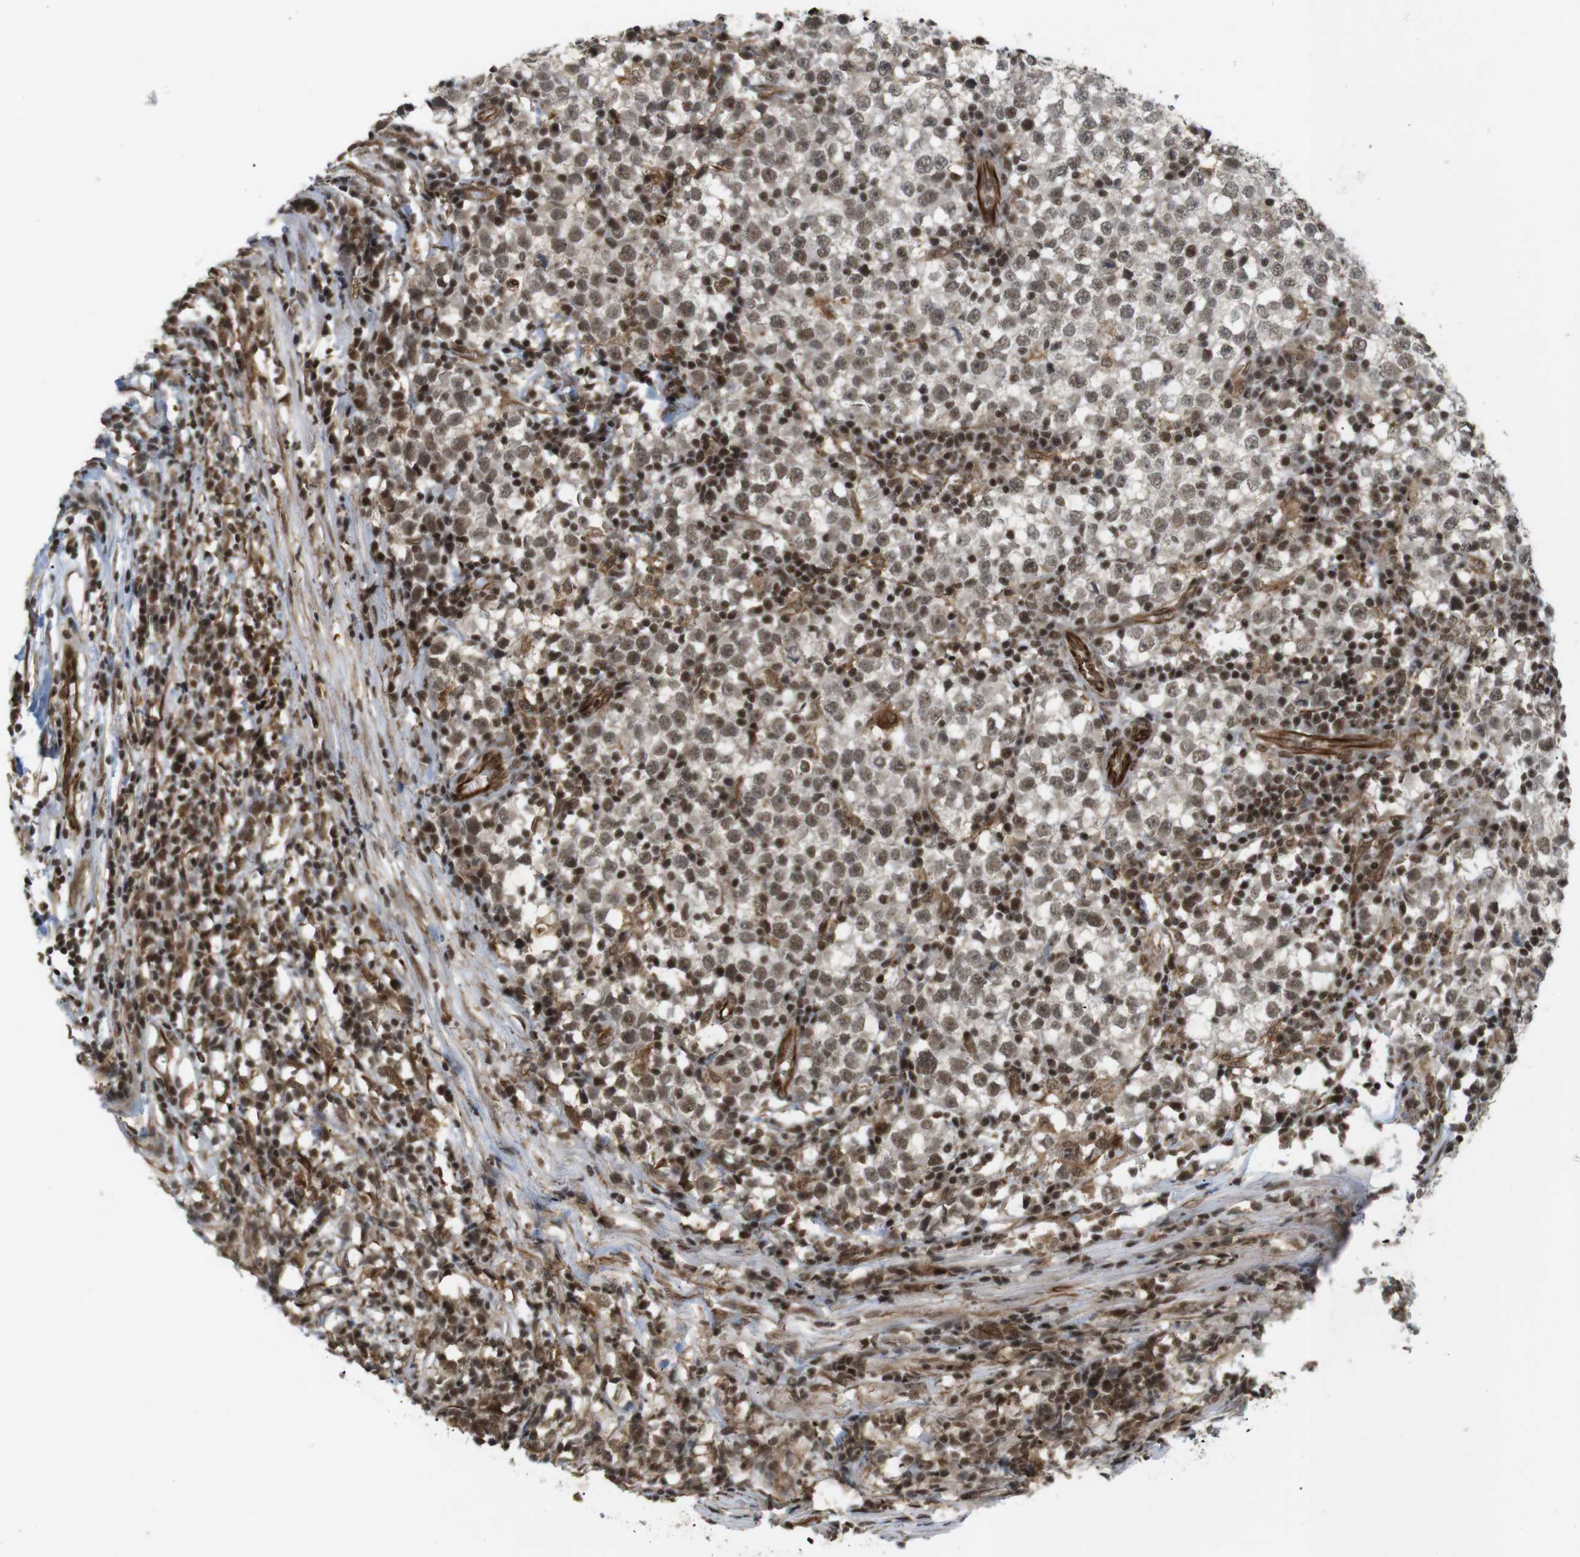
{"staining": {"intensity": "moderate", "quantity": ">75%", "location": "nuclear"}, "tissue": "testis cancer", "cell_type": "Tumor cells", "image_type": "cancer", "snomed": [{"axis": "morphology", "description": "Seminoma, NOS"}, {"axis": "topography", "description": "Testis"}], "caption": "Immunohistochemistry (IHC) (DAB) staining of testis cancer reveals moderate nuclear protein positivity in about >75% of tumor cells.", "gene": "SP2", "patient": {"sex": "male", "age": 65}}